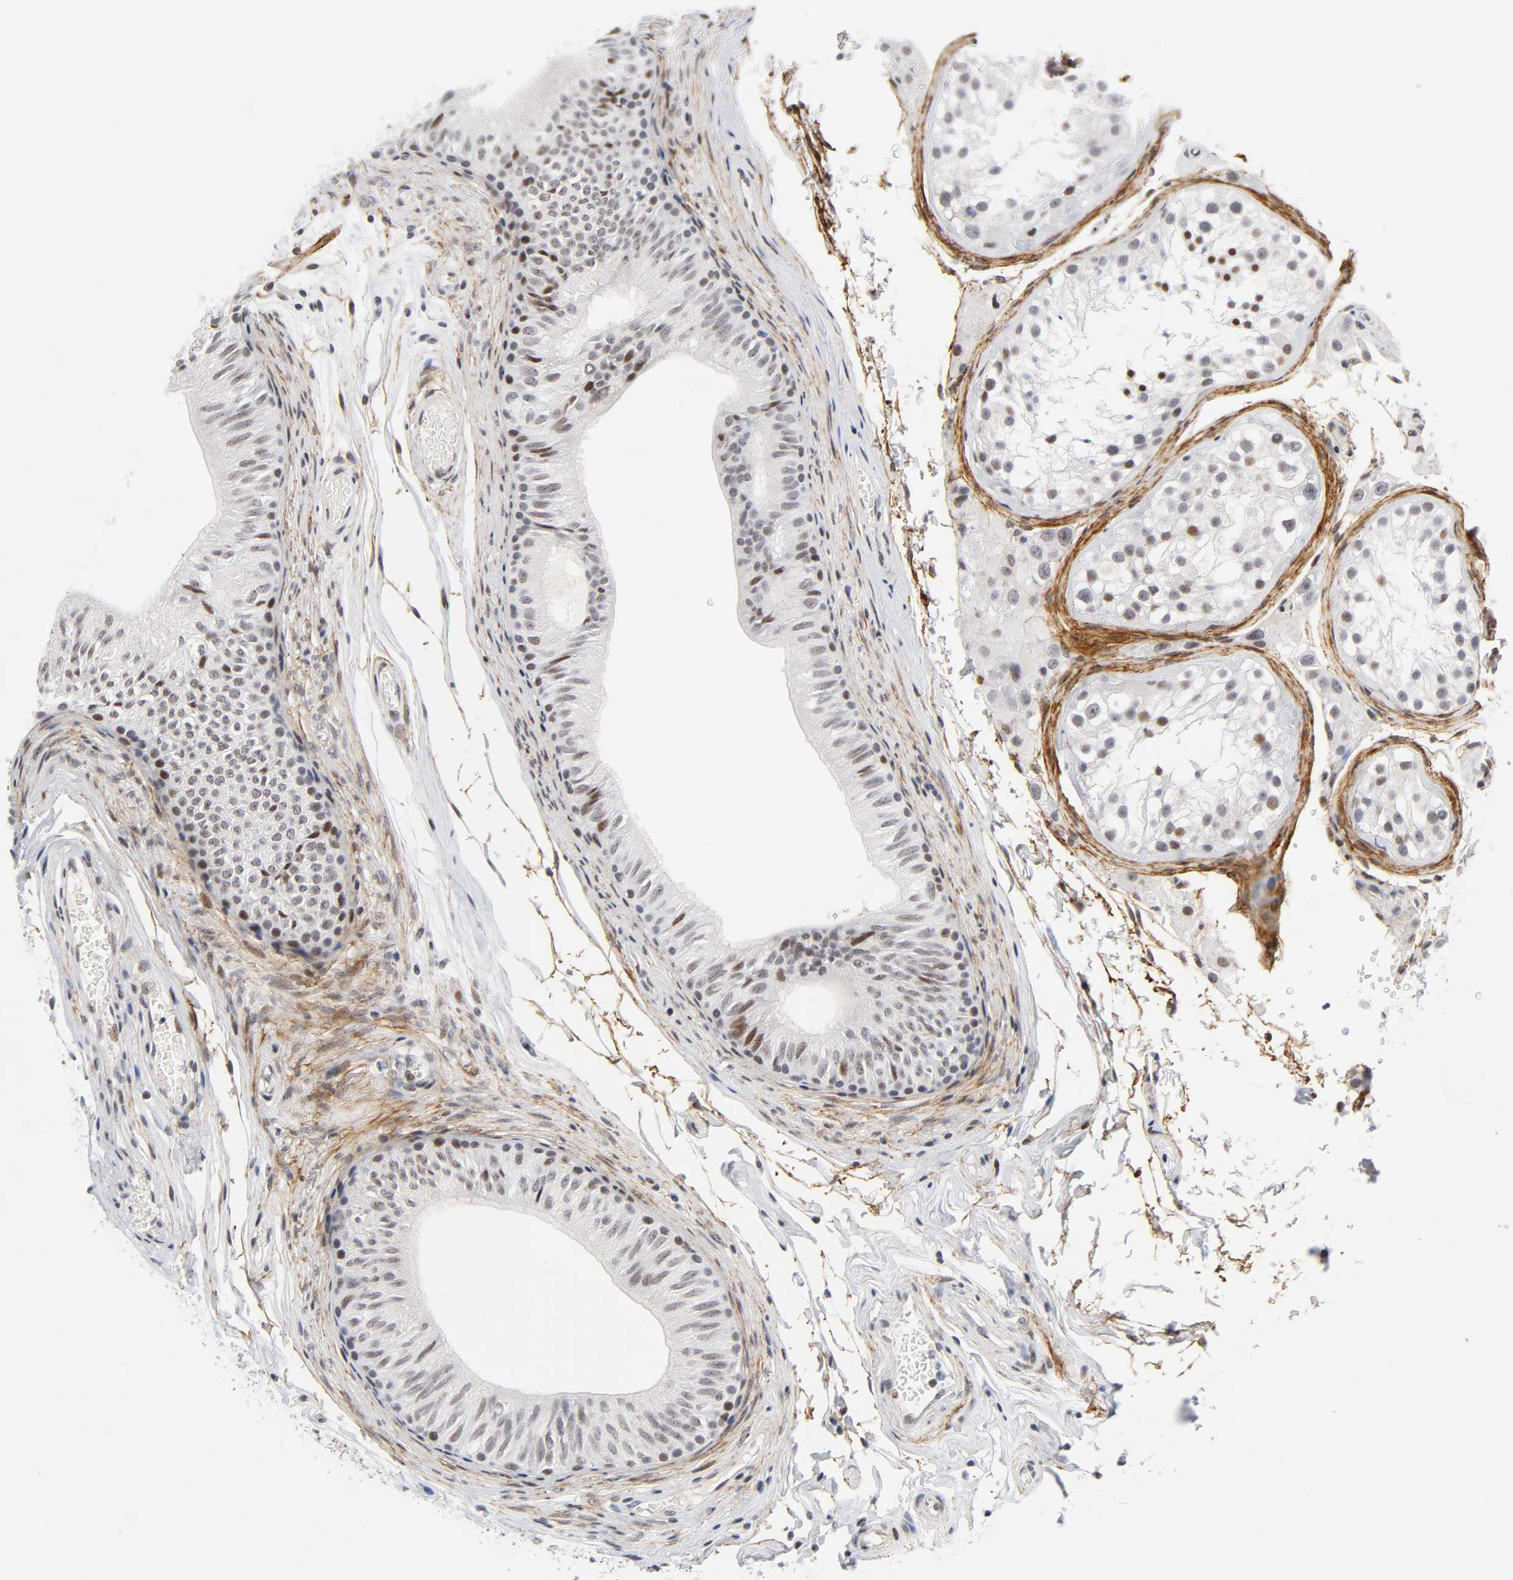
{"staining": {"intensity": "weak", "quantity": "25%-75%", "location": "nuclear"}, "tissue": "epididymis", "cell_type": "Glandular cells", "image_type": "normal", "snomed": [{"axis": "morphology", "description": "Normal tissue, NOS"}, {"axis": "topography", "description": "Testis"}, {"axis": "topography", "description": "Epididymis"}], "caption": "Immunohistochemical staining of benign human epididymis demonstrates weak nuclear protein expression in approximately 25%-75% of glandular cells.", "gene": "DIDO1", "patient": {"sex": "male", "age": 36}}